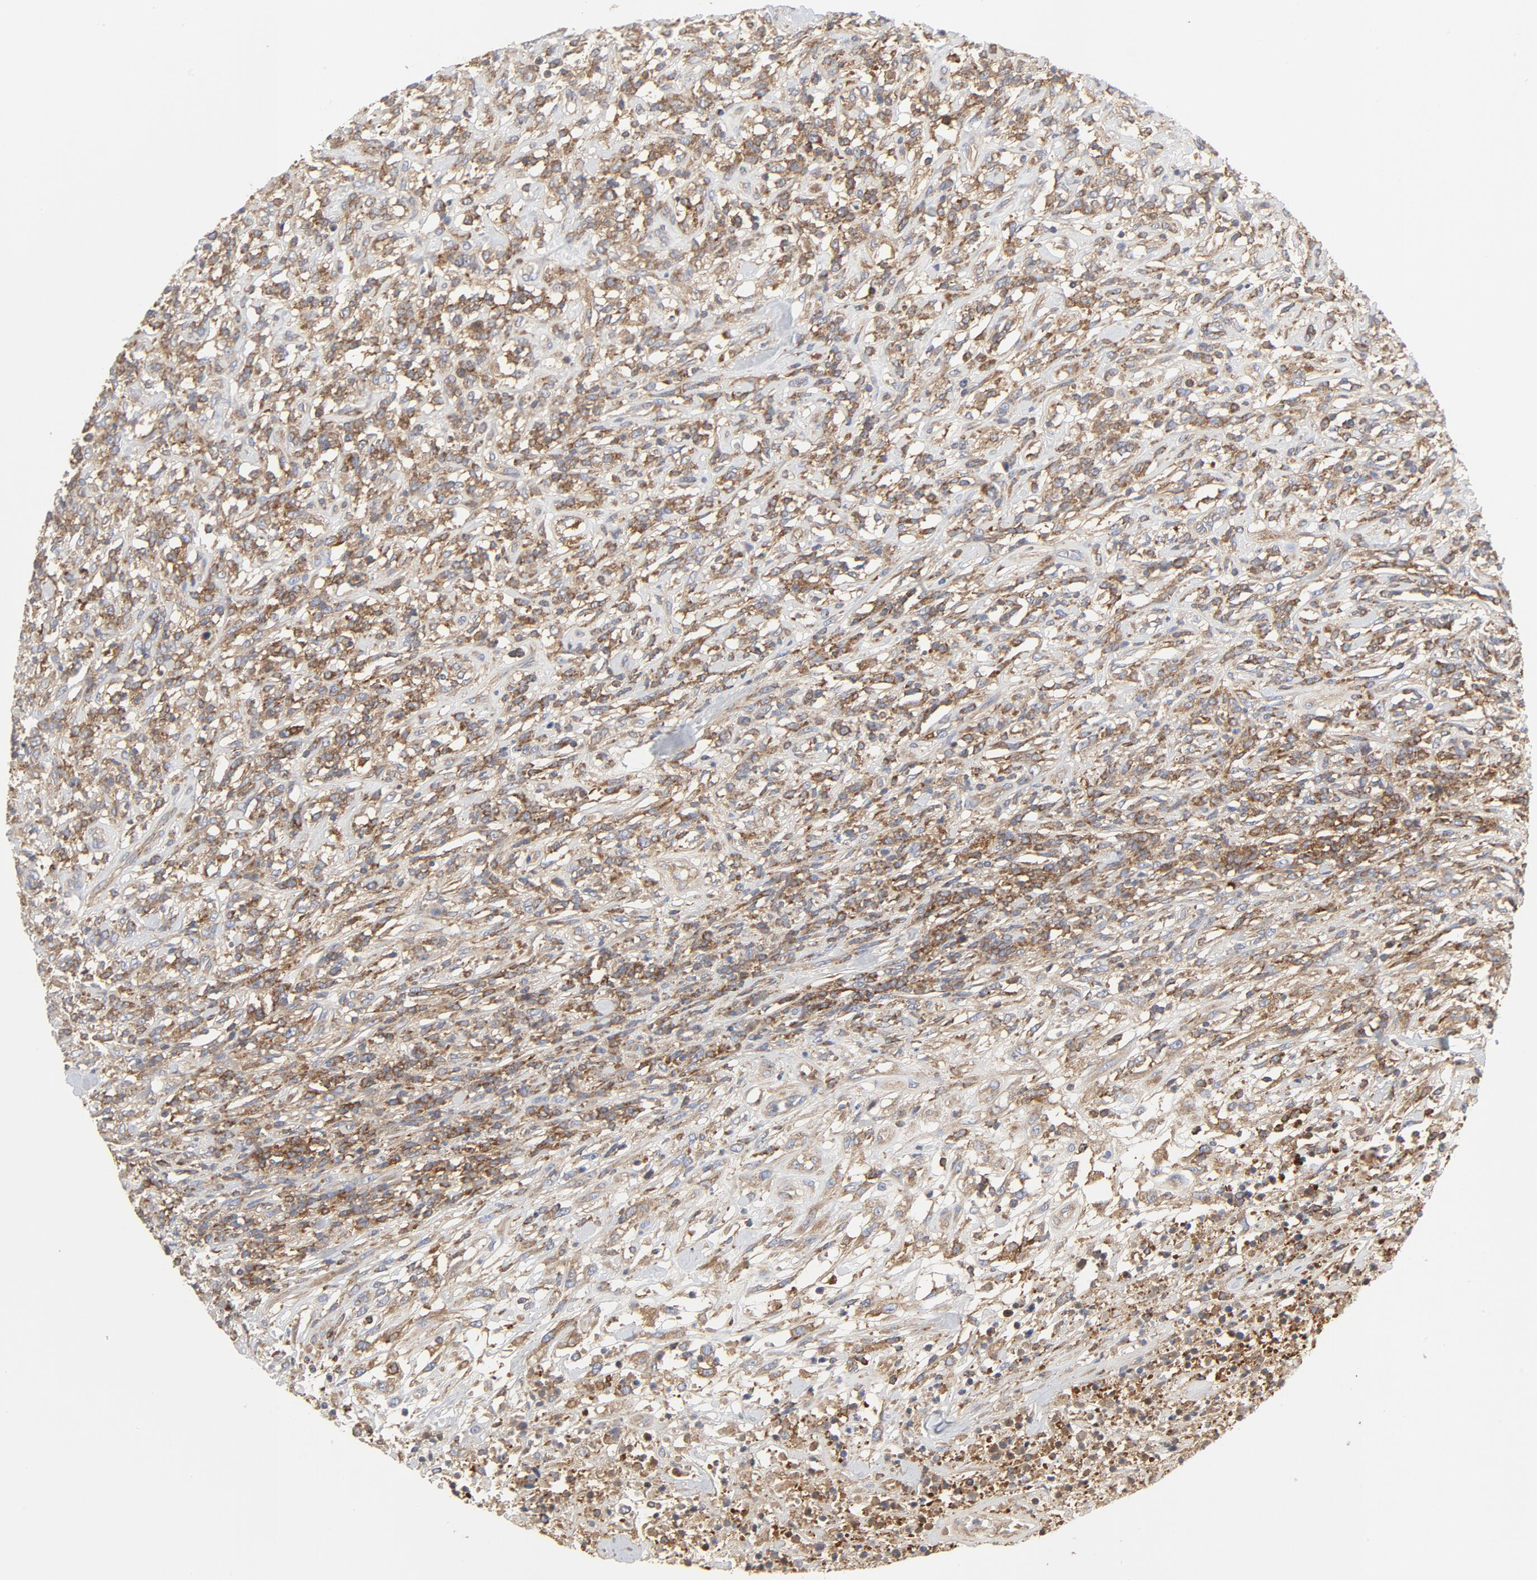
{"staining": {"intensity": "strong", "quantity": ">75%", "location": "cytoplasmic/membranous"}, "tissue": "lymphoma", "cell_type": "Tumor cells", "image_type": "cancer", "snomed": [{"axis": "morphology", "description": "Malignant lymphoma, non-Hodgkin's type, High grade"}, {"axis": "topography", "description": "Lymph node"}], "caption": "Malignant lymphoma, non-Hodgkin's type (high-grade) stained for a protein displays strong cytoplasmic/membranous positivity in tumor cells.", "gene": "RABEP1", "patient": {"sex": "female", "age": 73}}